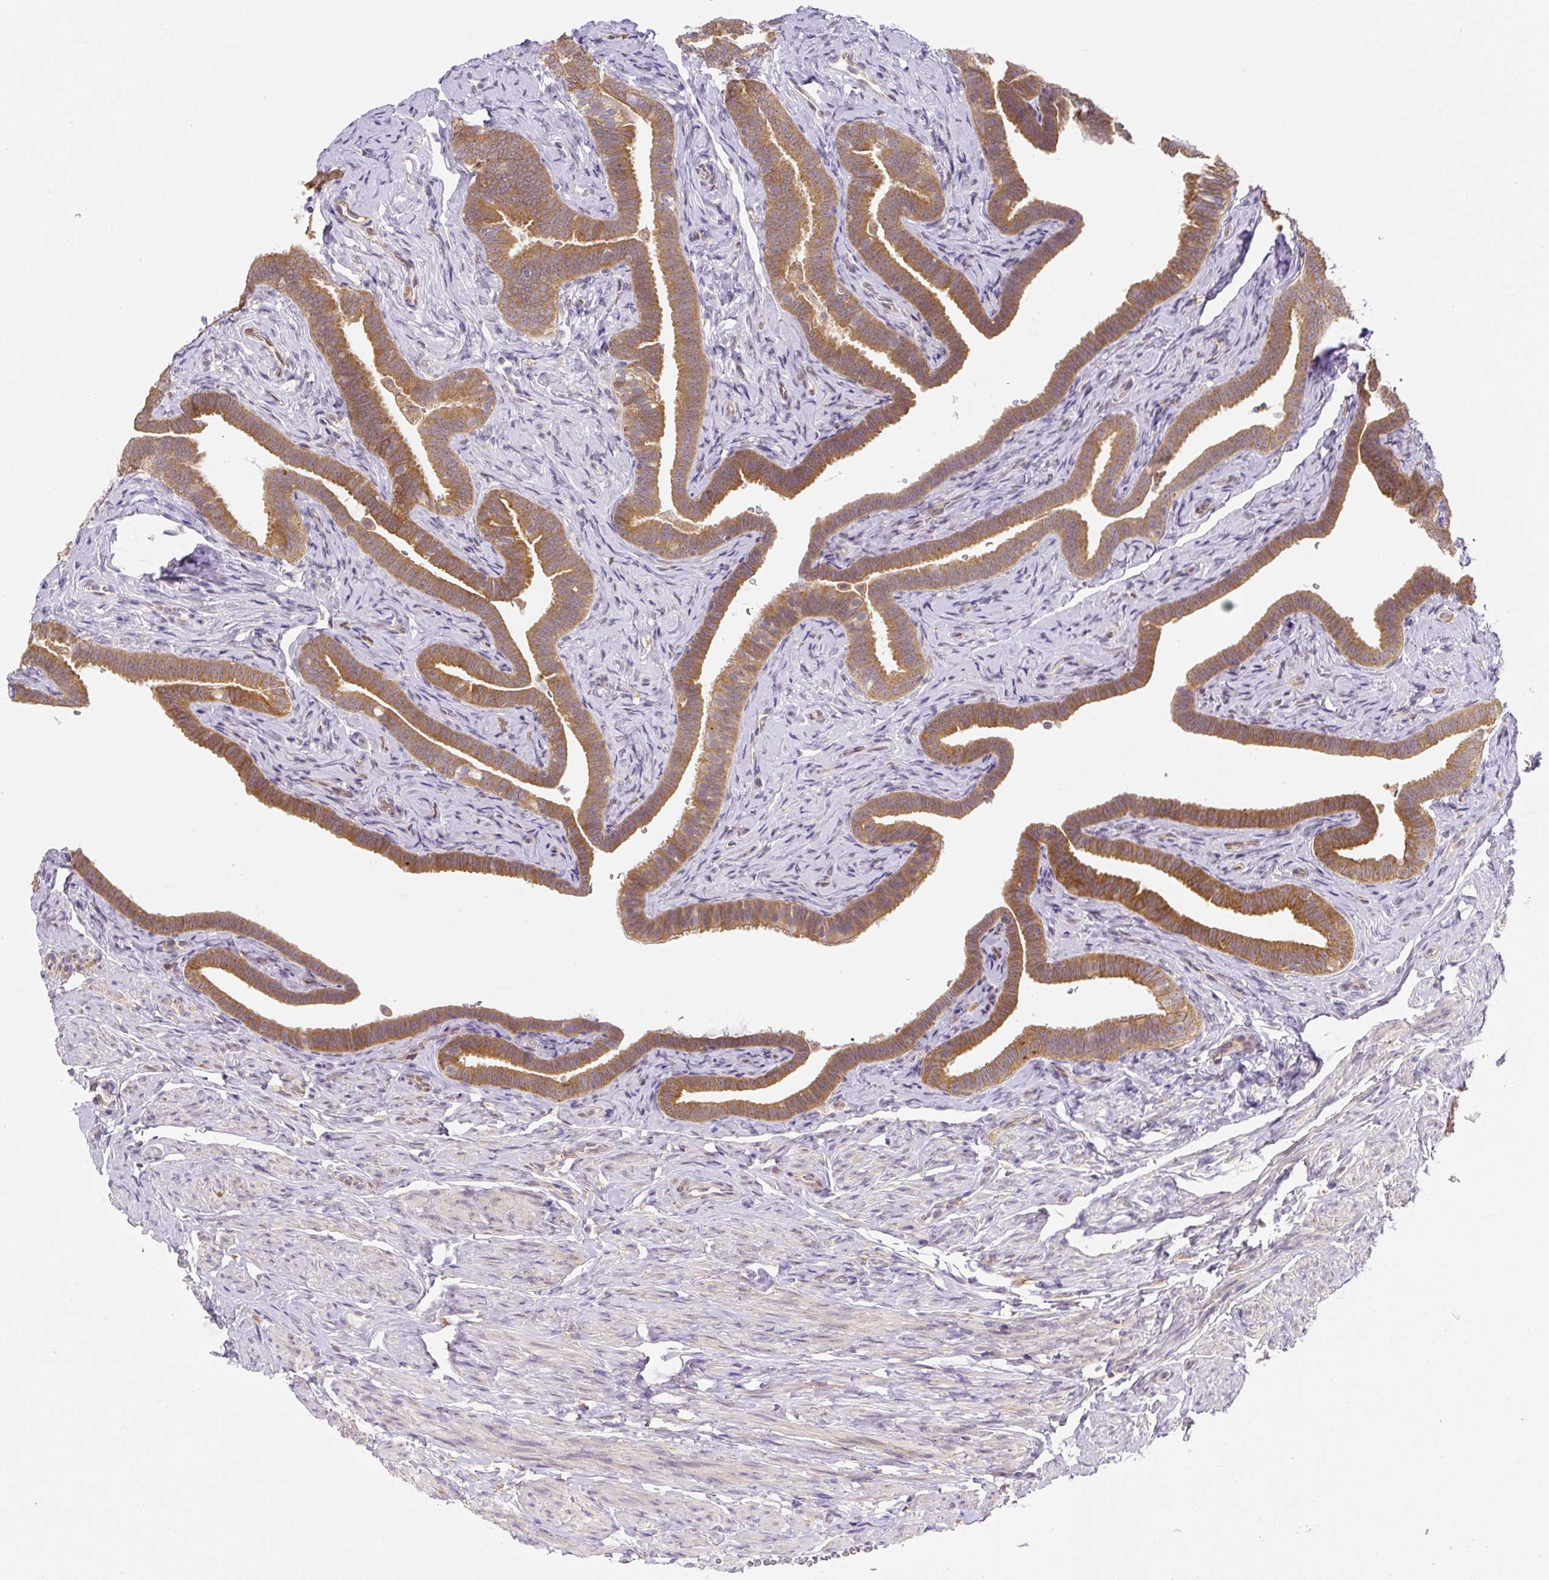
{"staining": {"intensity": "moderate", "quantity": ">75%", "location": "cytoplasmic/membranous"}, "tissue": "fallopian tube", "cell_type": "Glandular cells", "image_type": "normal", "snomed": [{"axis": "morphology", "description": "Normal tissue, NOS"}, {"axis": "topography", "description": "Fallopian tube"}], "caption": "IHC image of benign human fallopian tube stained for a protein (brown), which shows medium levels of moderate cytoplasmic/membranous positivity in approximately >75% of glandular cells.", "gene": "PLA2G4A", "patient": {"sex": "female", "age": 69}}